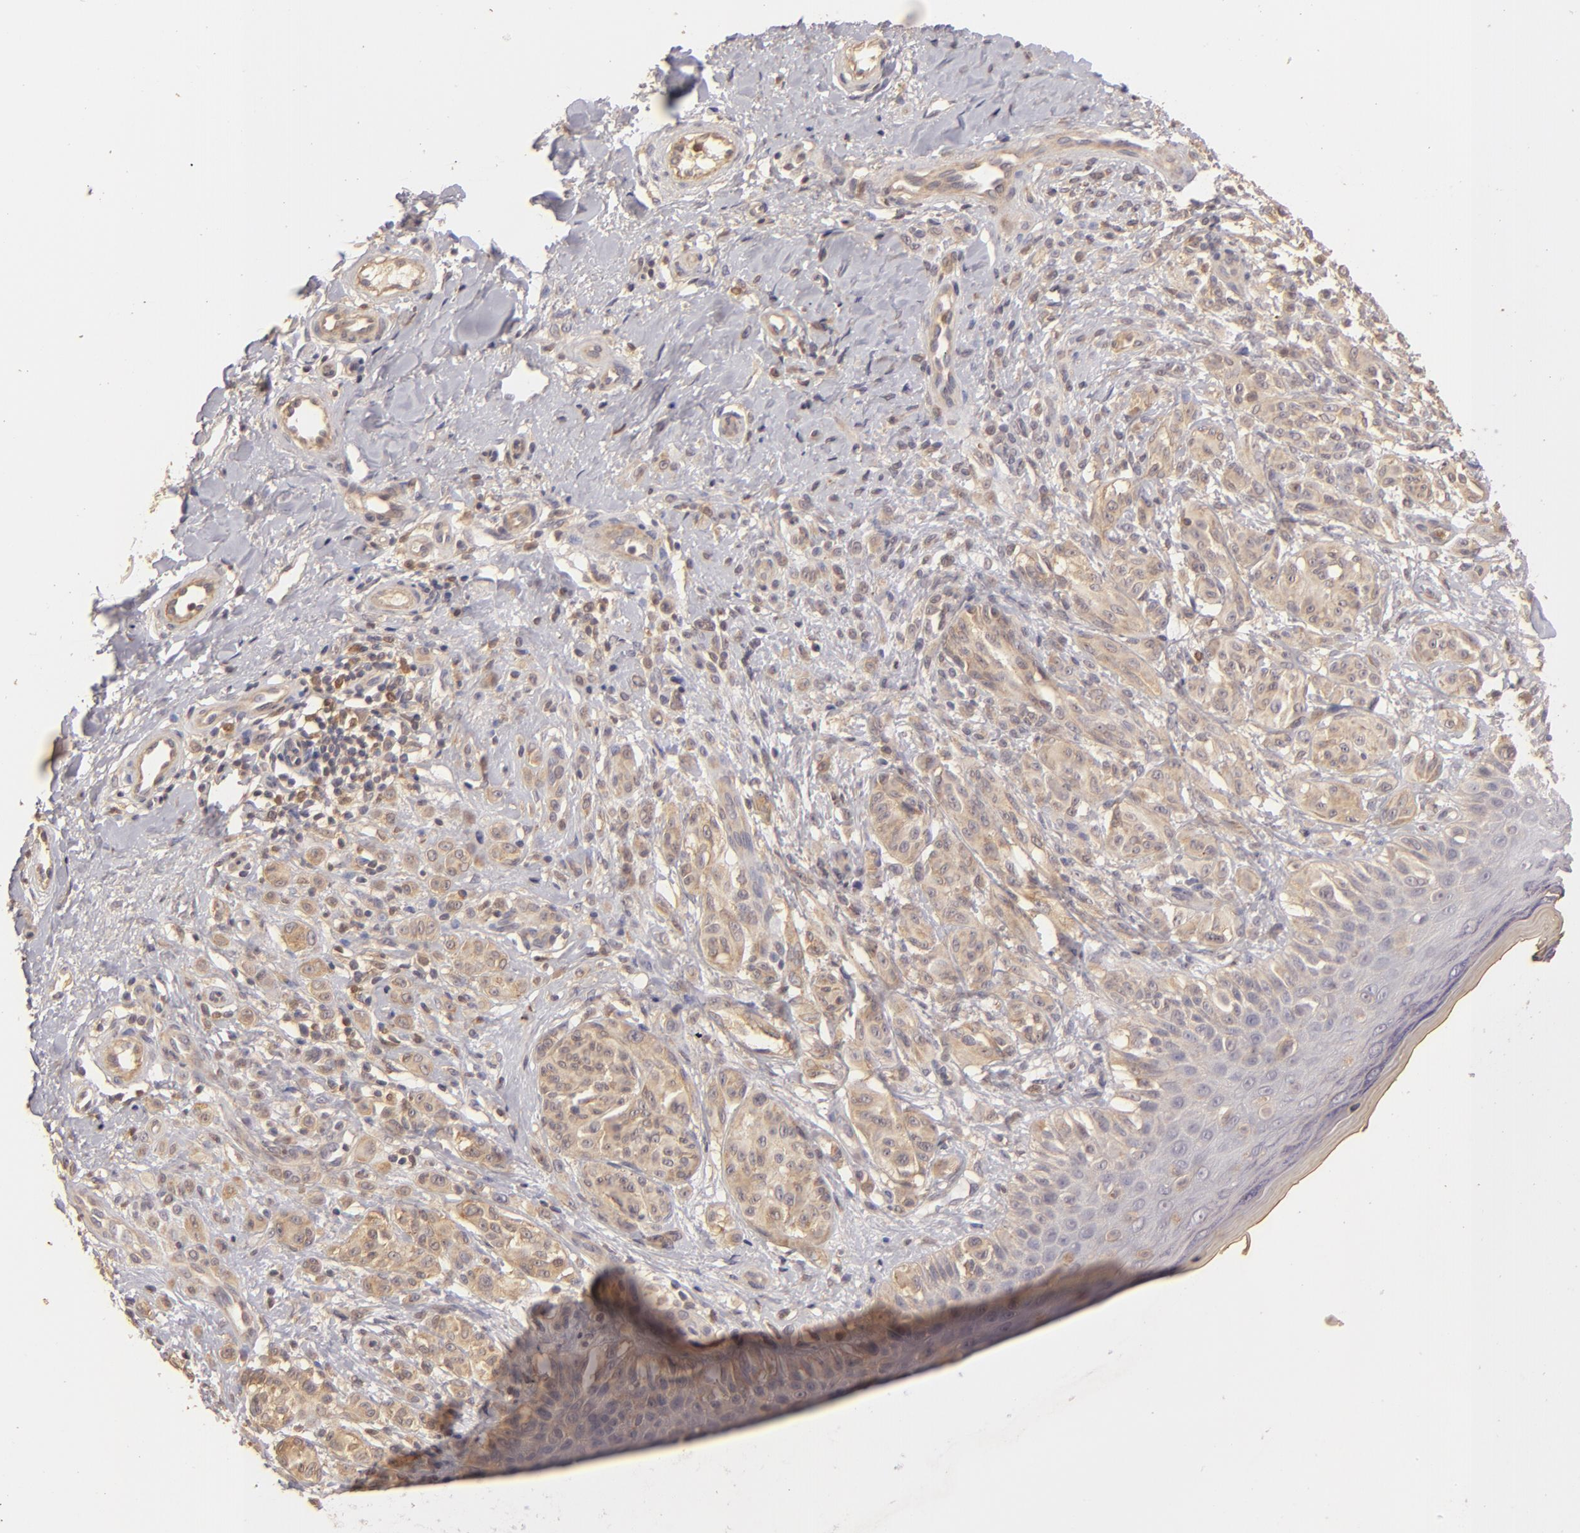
{"staining": {"intensity": "moderate", "quantity": ">75%", "location": "cytoplasmic/membranous"}, "tissue": "melanoma", "cell_type": "Tumor cells", "image_type": "cancer", "snomed": [{"axis": "morphology", "description": "Malignant melanoma, NOS"}, {"axis": "topography", "description": "Skin"}], "caption": "Malignant melanoma stained with DAB IHC reveals medium levels of moderate cytoplasmic/membranous staining in approximately >75% of tumor cells. (Brightfield microscopy of DAB IHC at high magnification).", "gene": "PRKCD", "patient": {"sex": "male", "age": 57}}